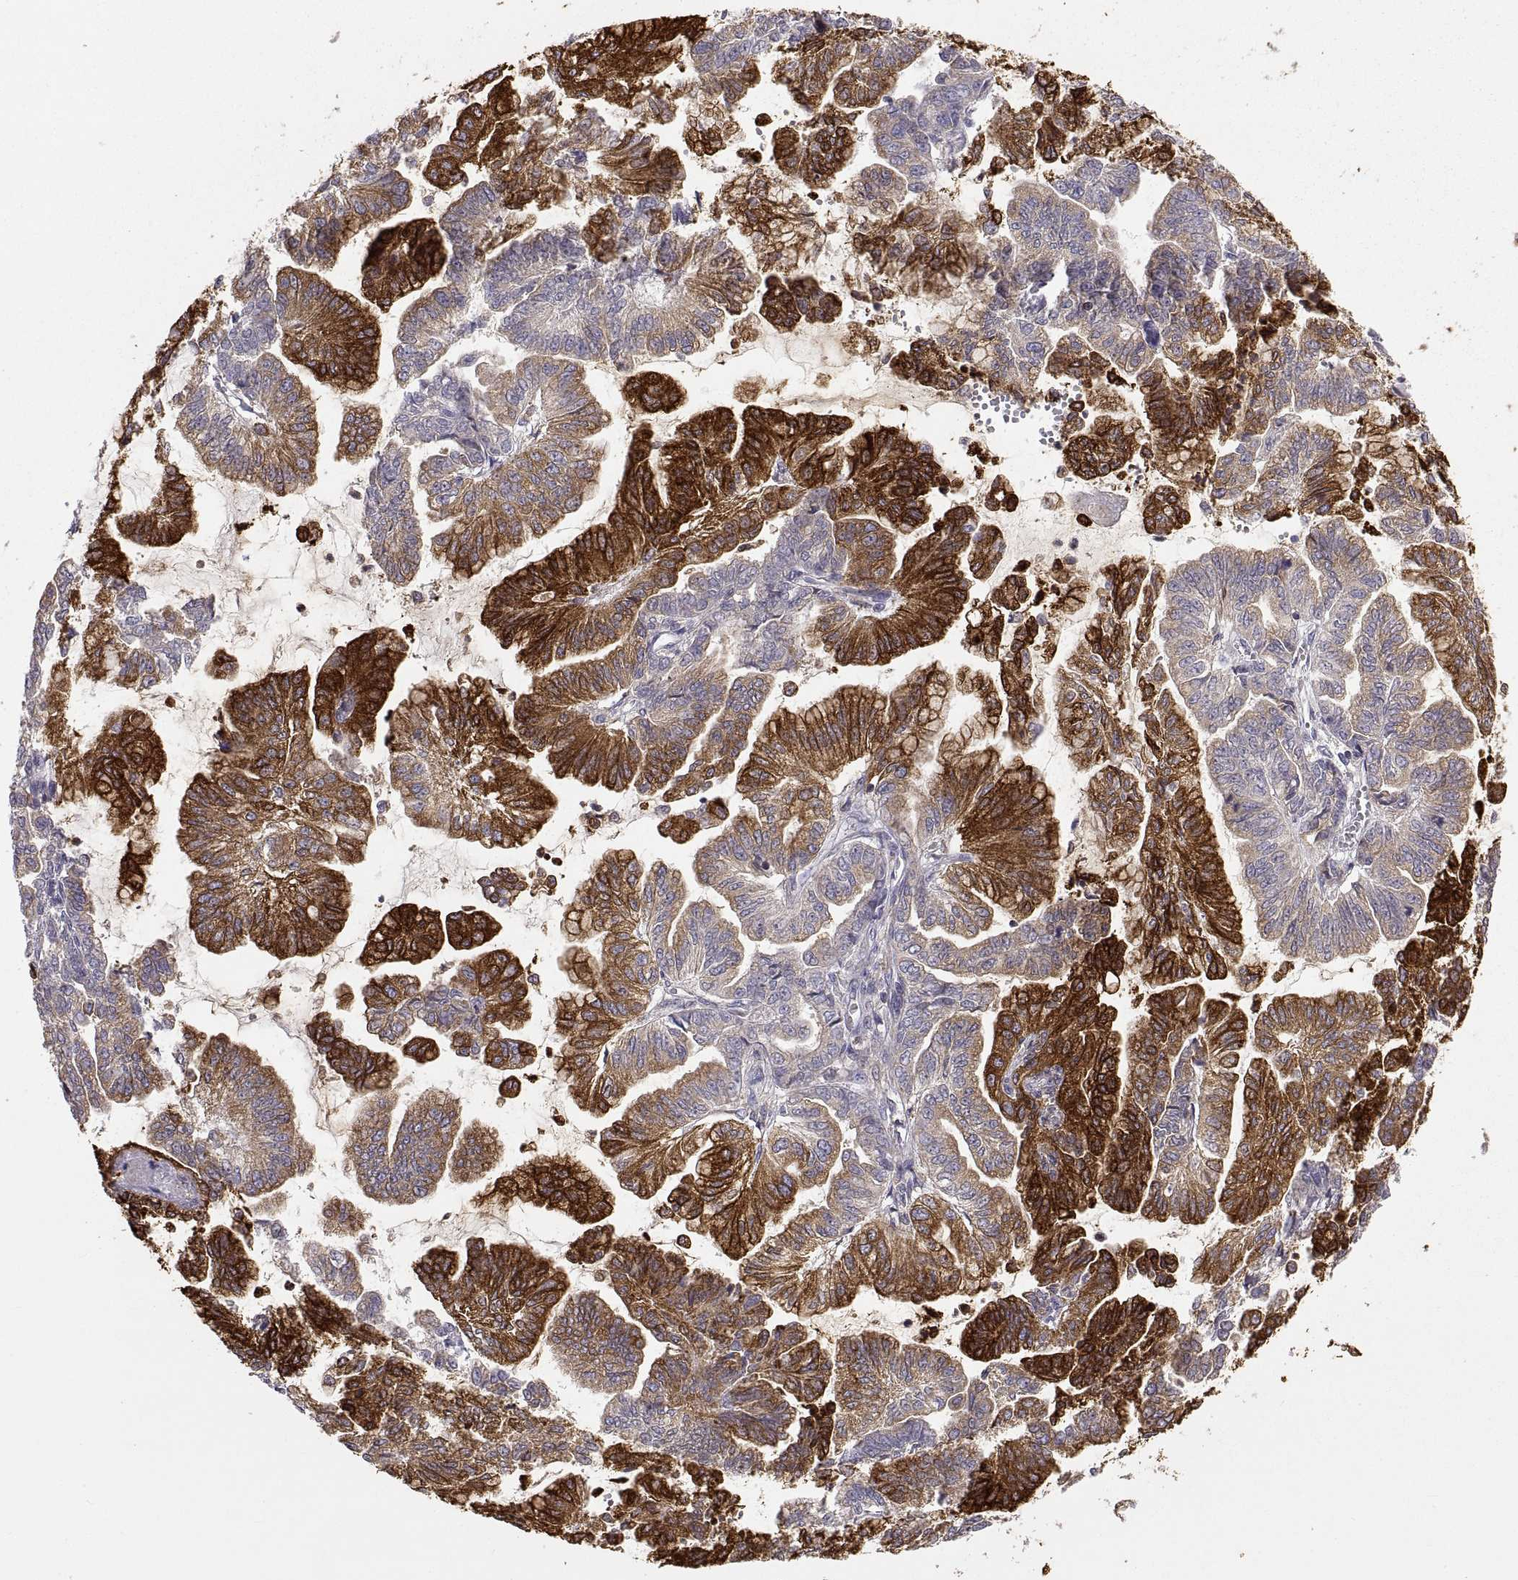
{"staining": {"intensity": "strong", "quantity": "25%-75%", "location": "cytoplasmic/membranous"}, "tissue": "stomach cancer", "cell_type": "Tumor cells", "image_type": "cancer", "snomed": [{"axis": "morphology", "description": "Adenocarcinoma, NOS"}, {"axis": "topography", "description": "Stomach"}], "caption": "An immunohistochemistry micrograph of tumor tissue is shown. Protein staining in brown highlights strong cytoplasmic/membranous positivity in adenocarcinoma (stomach) within tumor cells.", "gene": "ERO1A", "patient": {"sex": "male", "age": 83}}